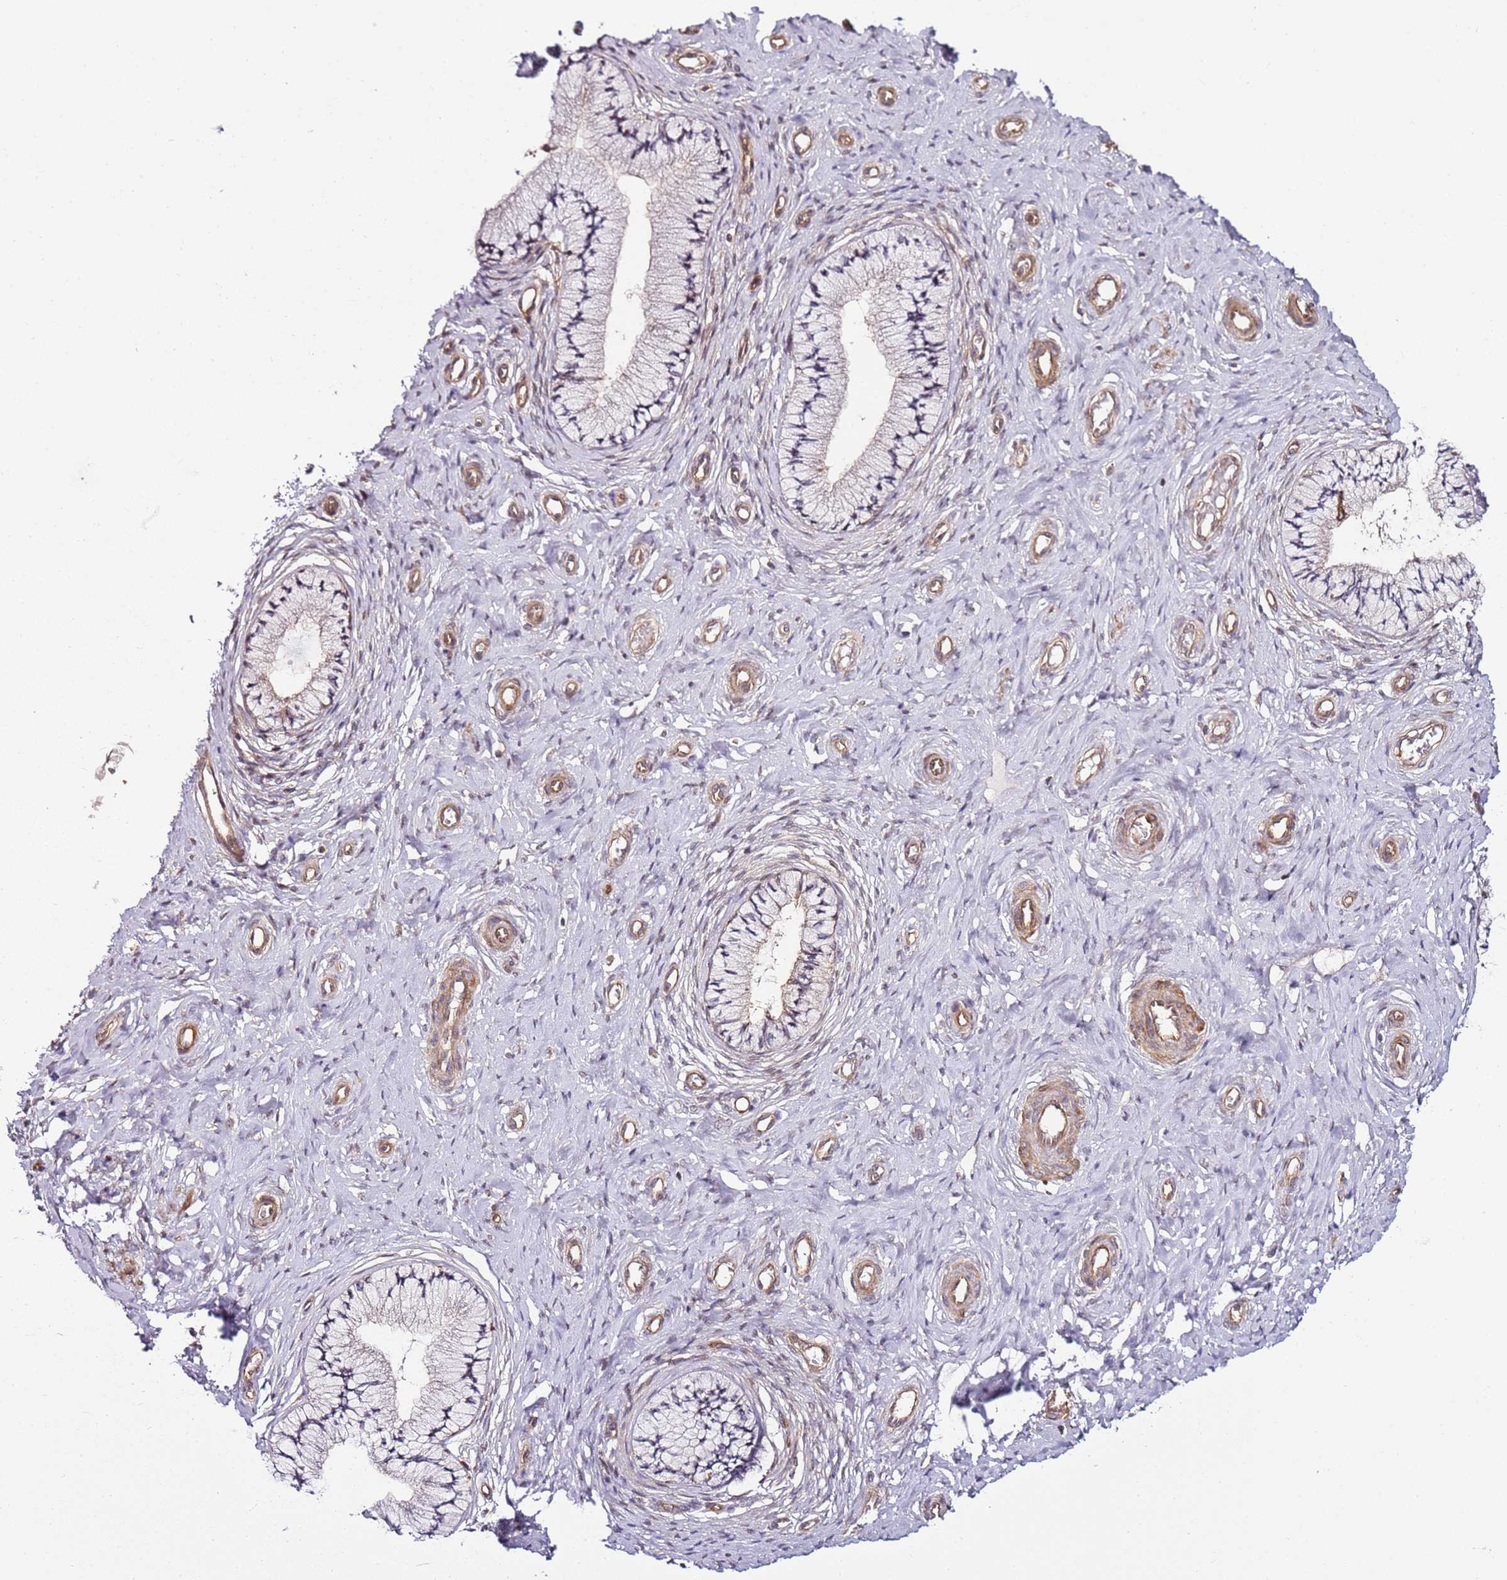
{"staining": {"intensity": "weak", "quantity": "25%-75%", "location": "cytoplasmic/membranous"}, "tissue": "cervix", "cell_type": "Glandular cells", "image_type": "normal", "snomed": [{"axis": "morphology", "description": "Normal tissue, NOS"}, {"axis": "topography", "description": "Cervix"}], "caption": "Glandular cells show low levels of weak cytoplasmic/membranous staining in about 25%-75% of cells in unremarkable human cervix.", "gene": "CCNYL1", "patient": {"sex": "female", "age": 36}}